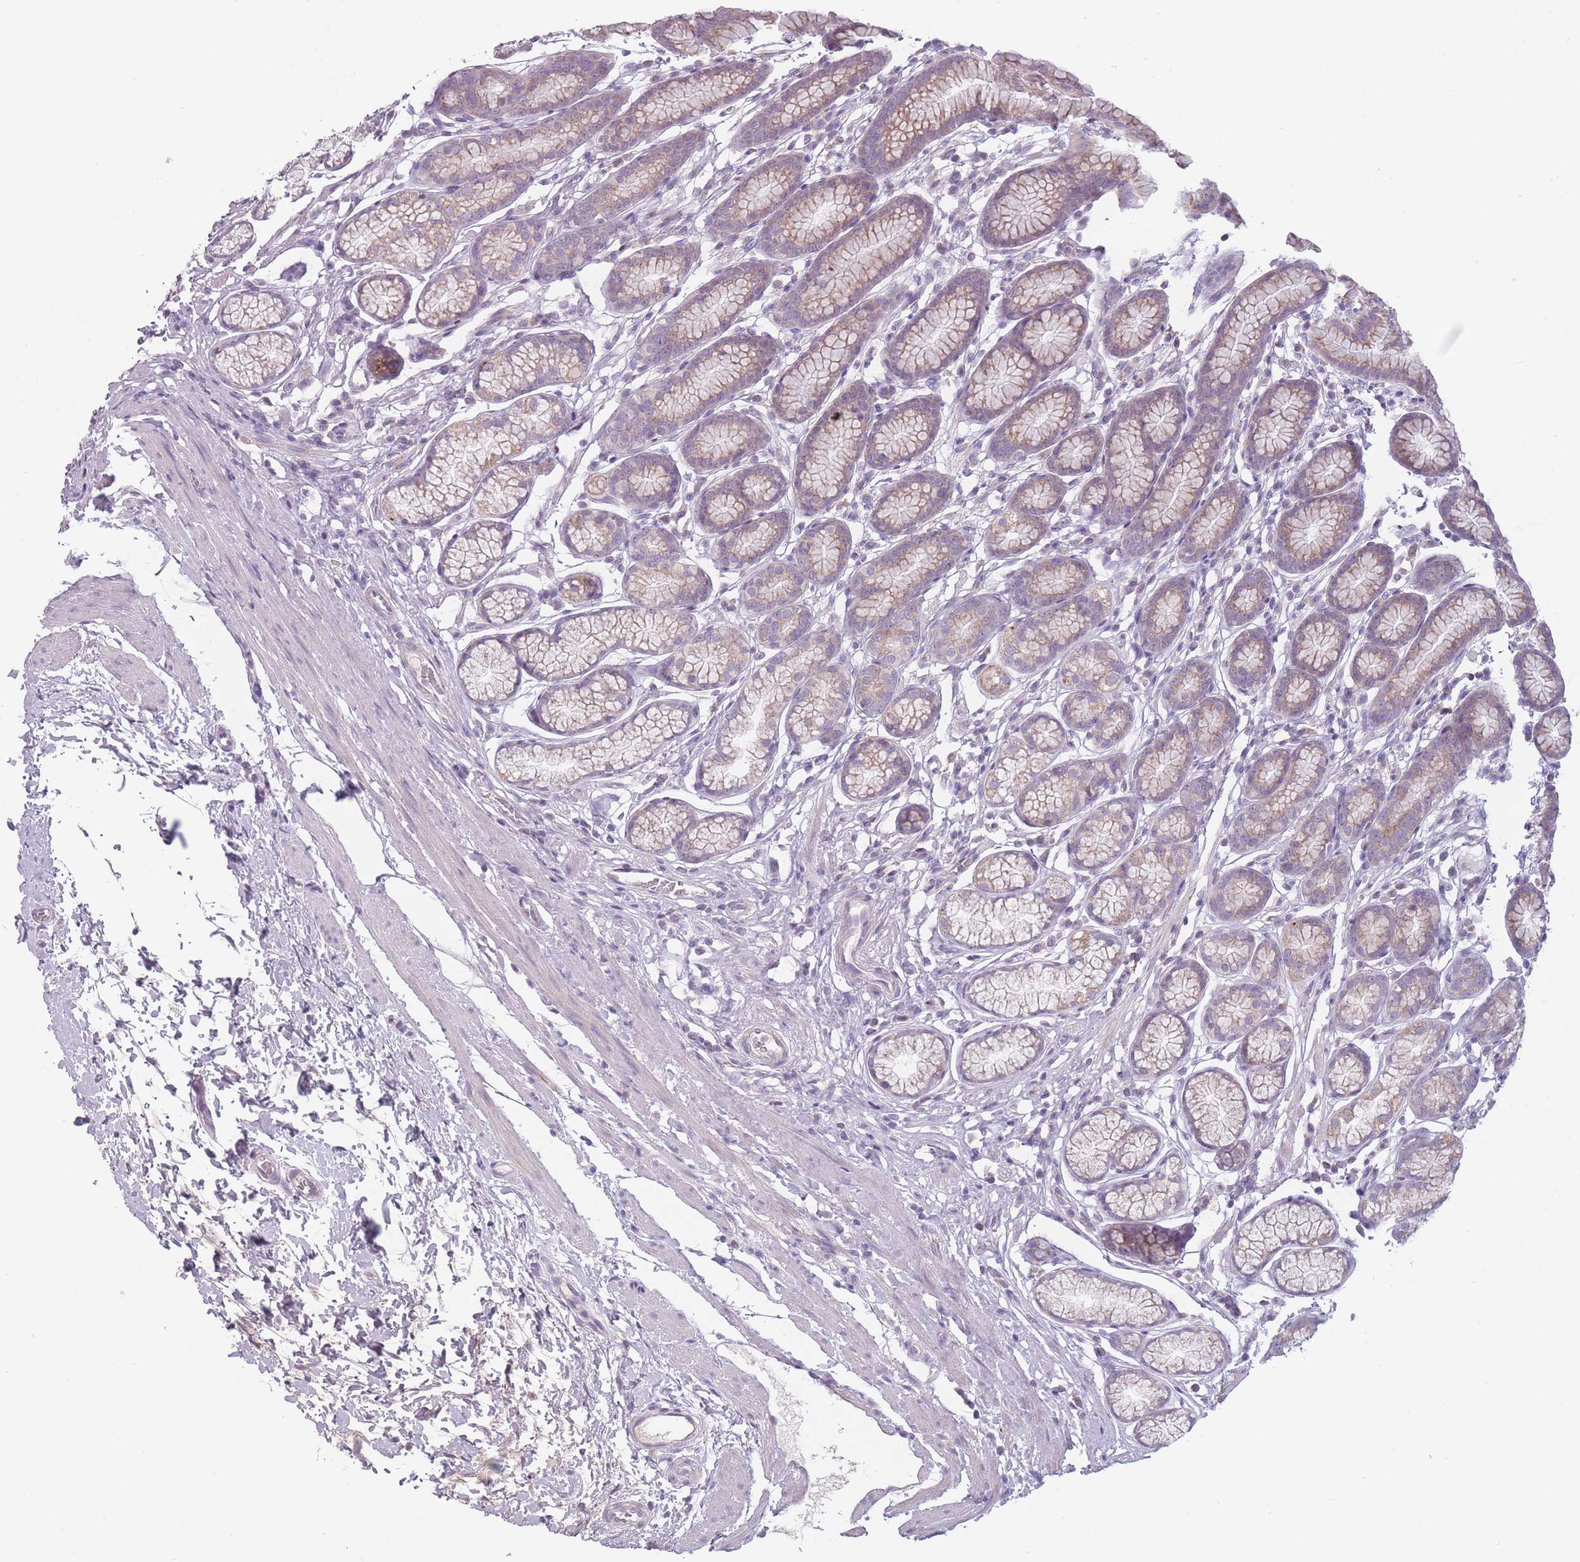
{"staining": {"intensity": "moderate", "quantity": "25%-75%", "location": "cytoplasmic/membranous"}, "tissue": "stomach", "cell_type": "Glandular cells", "image_type": "normal", "snomed": [{"axis": "morphology", "description": "Normal tissue, NOS"}, {"axis": "topography", "description": "Stomach"}], "caption": "Brown immunohistochemical staining in benign stomach exhibits moderate cytoplasmic/membranous staining in about 25%-75% of glandular cells.", "gene": "PEX11B", "patient": {"sex": "male", "age": 42}}